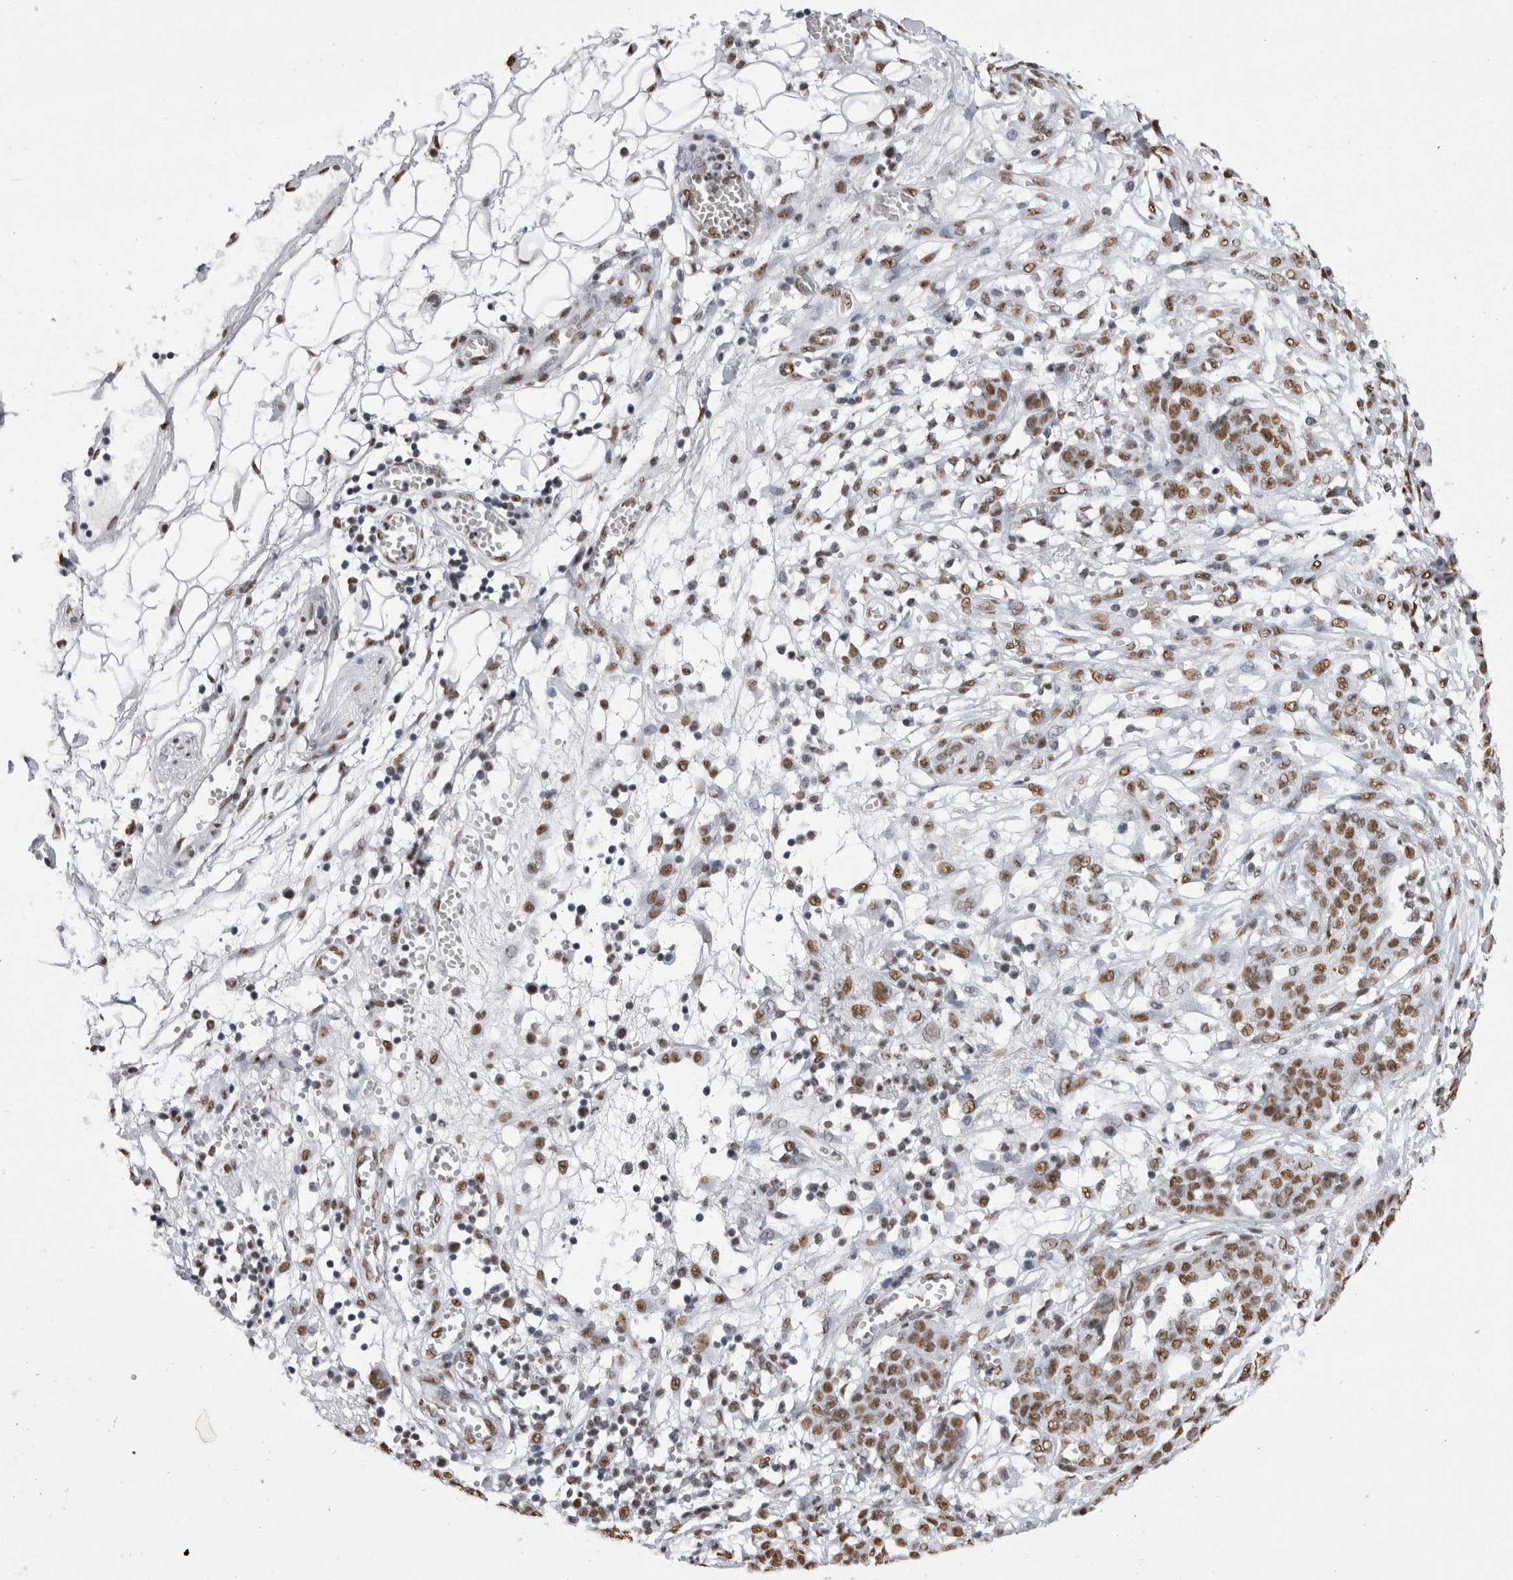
{"staining": {"intensity": "moderate", "quantity": ">75%", "location": "nuclear"}, "tissue": "ovarian cancer", "cell_type": "Tumor cells", "image_type": "cancer", "snomed": [{"axis": "morphology", "description": "Cystadenocarcinoma, serous, NOS"}, {"axis": "topography", "description": "Soft tissue"}, {"axis": "topography", "description": "Ovary"}], "caption": "Ovarian cancer stained with immunohistochemistry (IHC) reveals moderate nuclear staining in about >75% of tumor cells.", "gene": "ALPK3", "patient": {"sex": "female", "age": 57}}